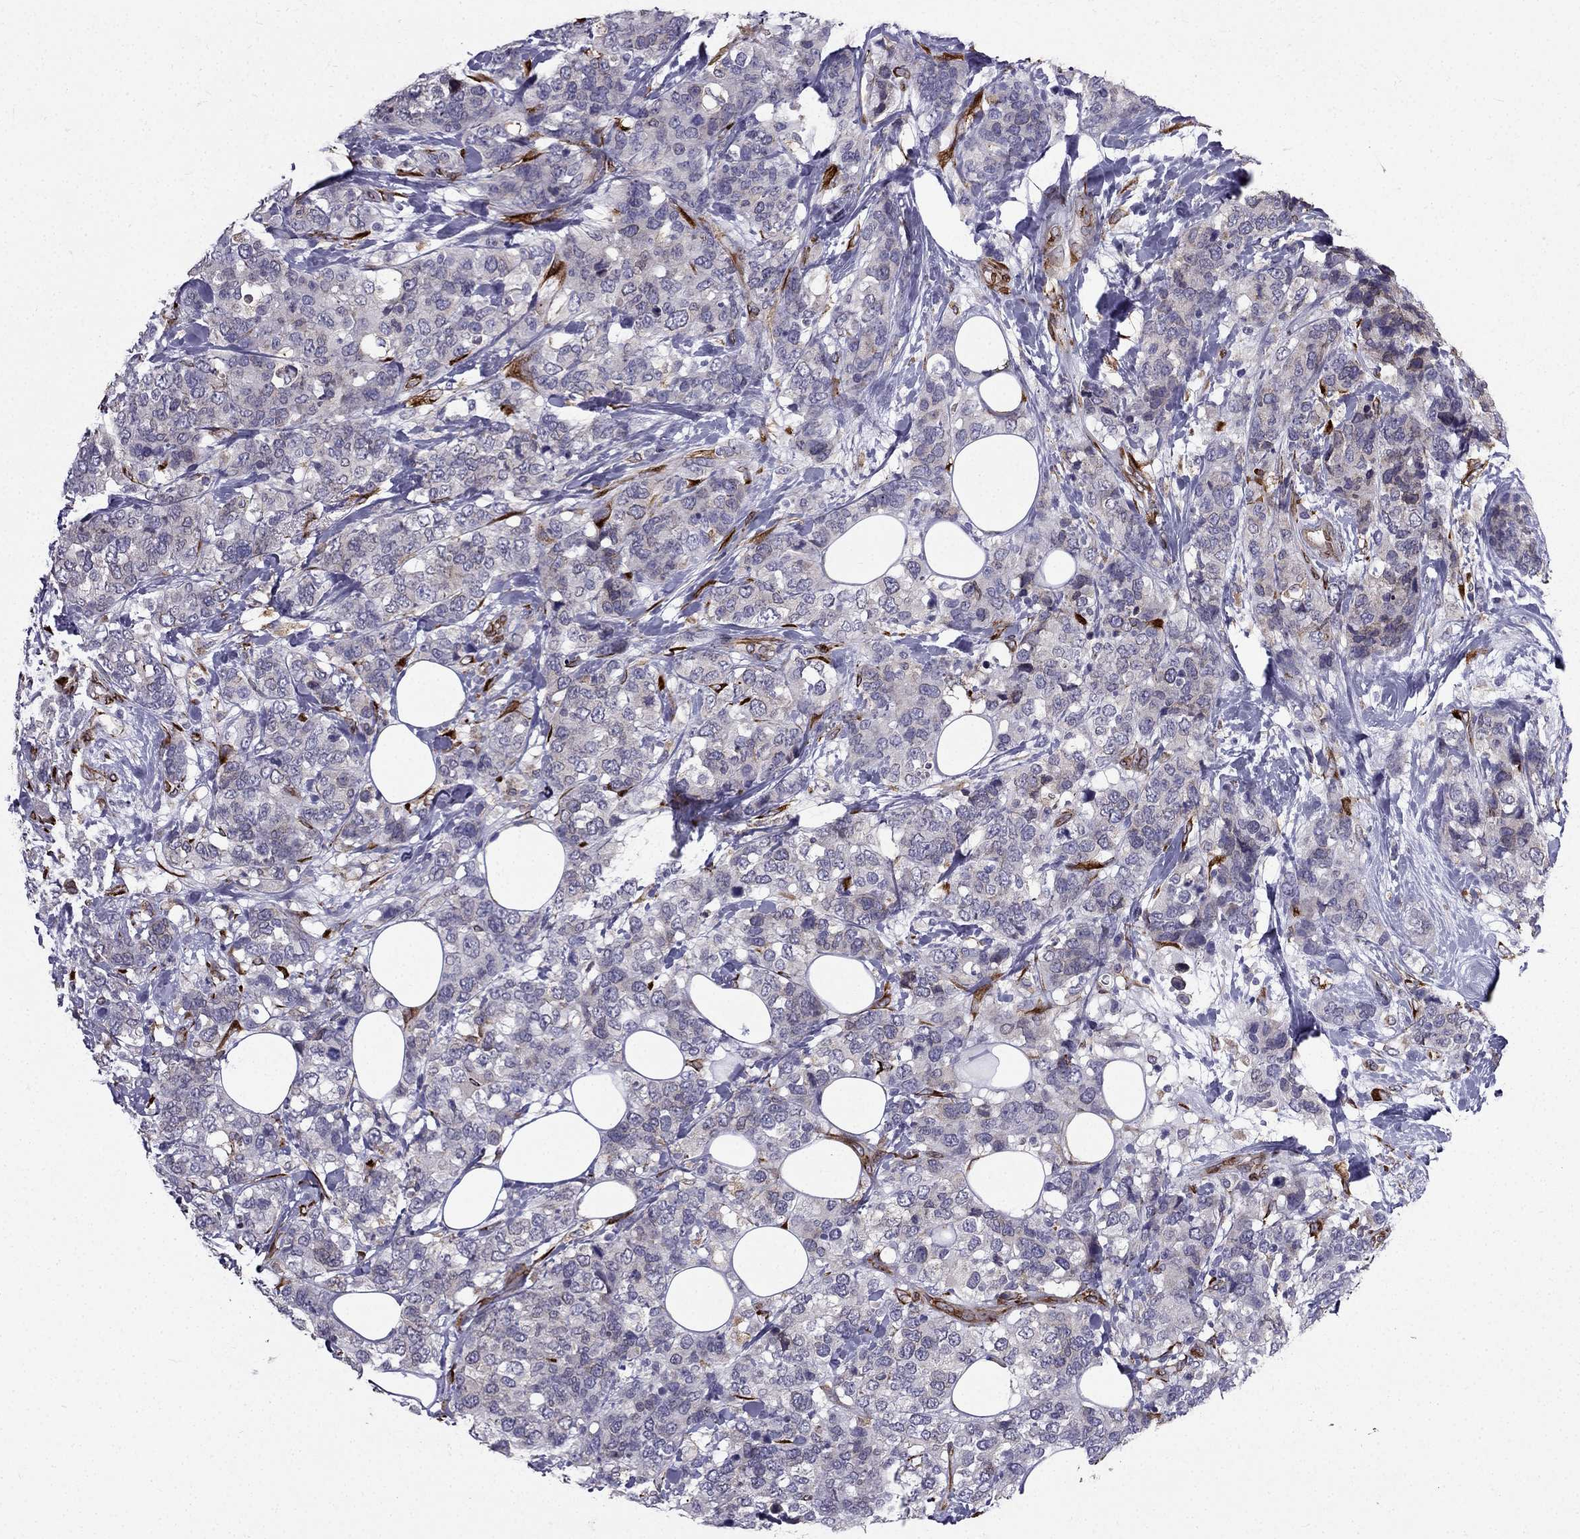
{"staining": {"intensity": "negative", "quantity": "none", "location": "none"}, "tissue": "breast cancer", "cell_type": "Tumor cells", "image_type": "cancer", "snomed": [{"axis": "morphology", "description": "Lobular carcinoma"}, {"axis": "topography", "description": "Breast"}], "caption": "Immunohistochemistry (IHC) image of neoplastic tissue: breast cancer (lobular carcinoma) stained with DAB exhibits no significant protein staining in tumor cells.", "gene": "IKBIP", "patient": {"sex": "female", "age": 59}}